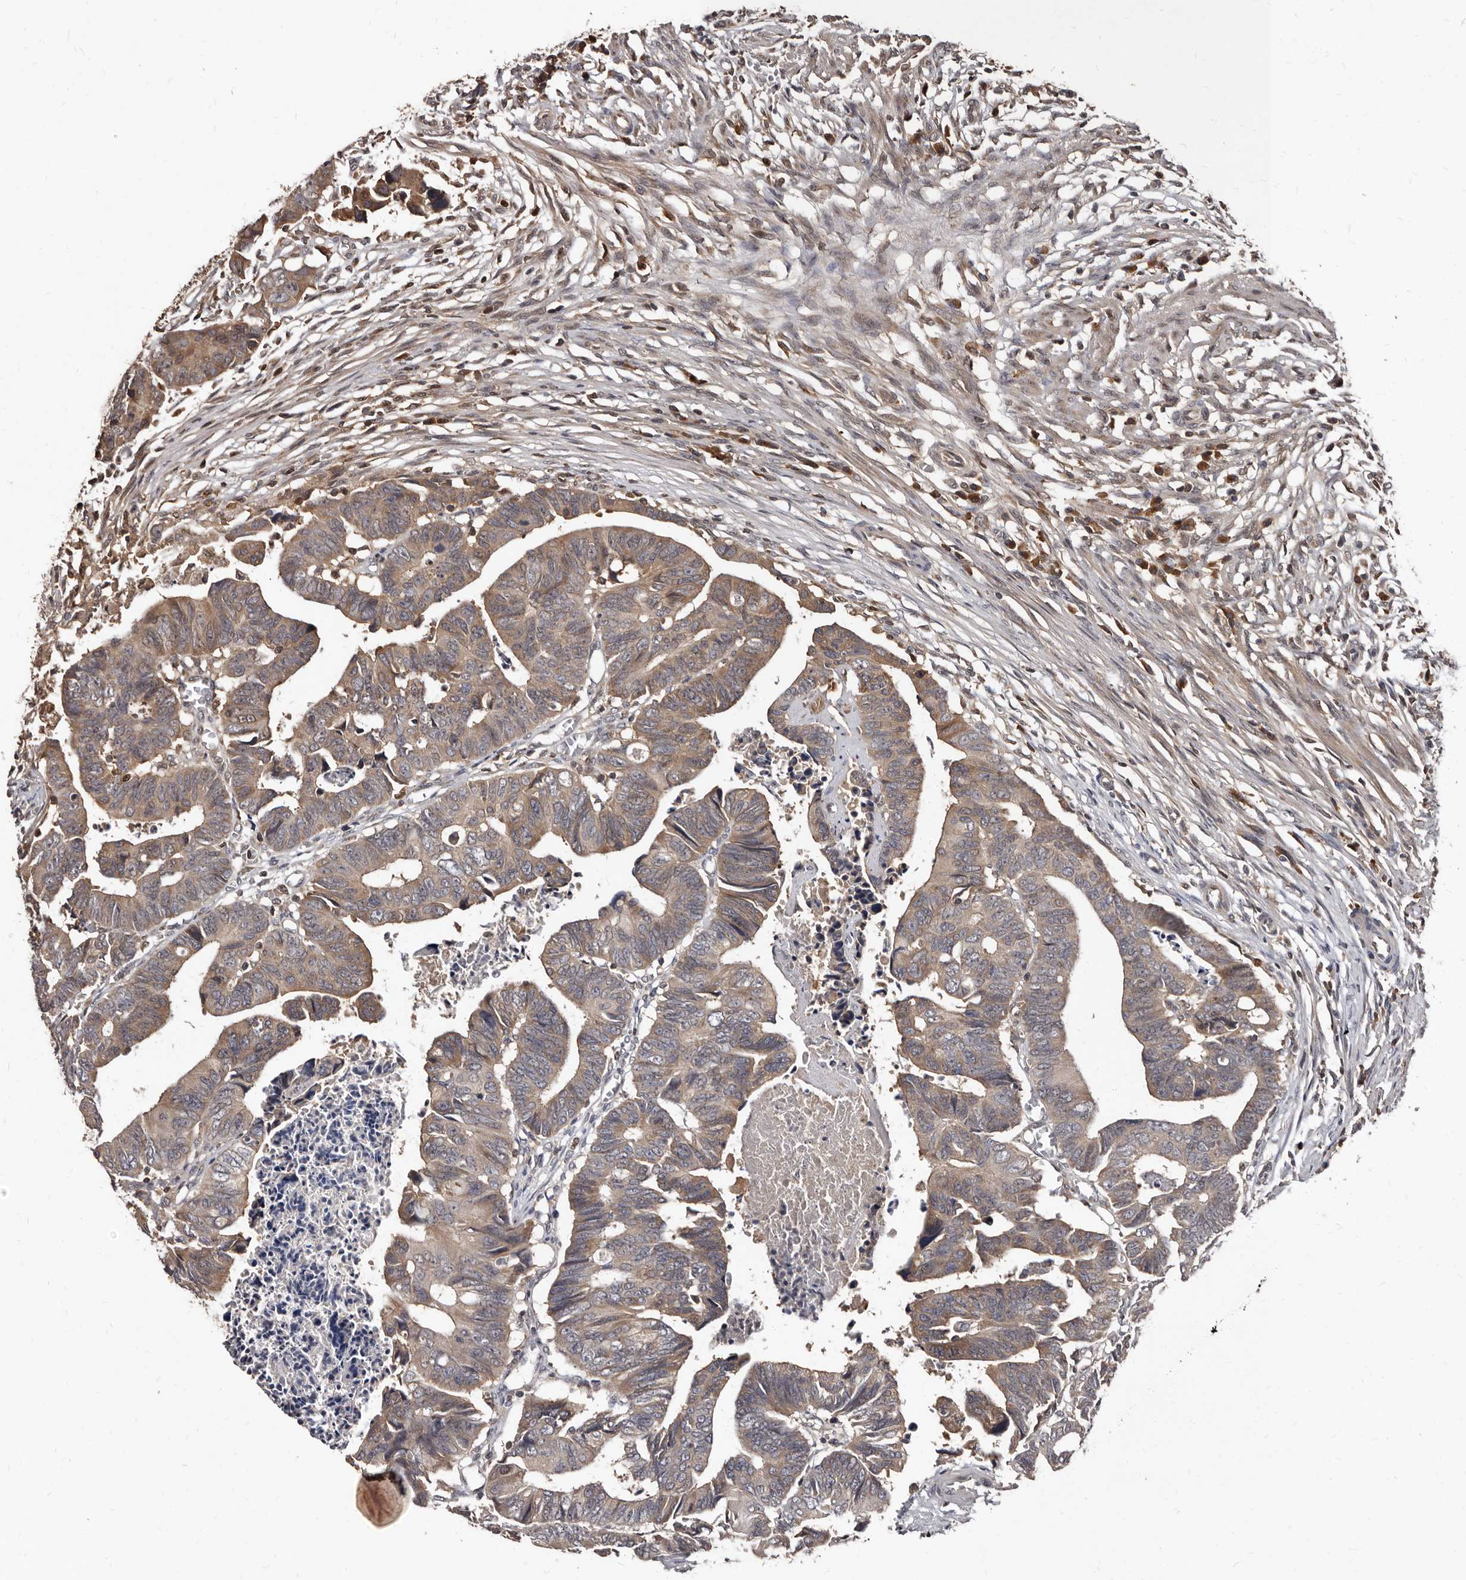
{"staining": {"intensity": "moderate", "quantity": "25%-75%", "location": "cytoplasmic/membranous"}, "tissue": "colorectal cancer", "cell_type": "Tumor cells", "image_type": "cancer", "snomed": [{"axis": "morphology", "description": "Adenocarcinoma, NOS"}, {"axis": "topography", "description": "Rectum"}], "caption": "IHC staining of colorectal cancer (adenocarcinoma), which shows medium levels of moderate cytoplasmic/membranous expression in about 25%-75% of tumor cells indicating moderate cytoplasmic/membranous protein staining. The staining was performed using DAB (3,3'-diaminobenzidine) (brown) for protein detection and nuclei were counterstained in hematoxylin (blue).", "gene": "PMVK", "patient": {"sex": "female", "age": 65}}